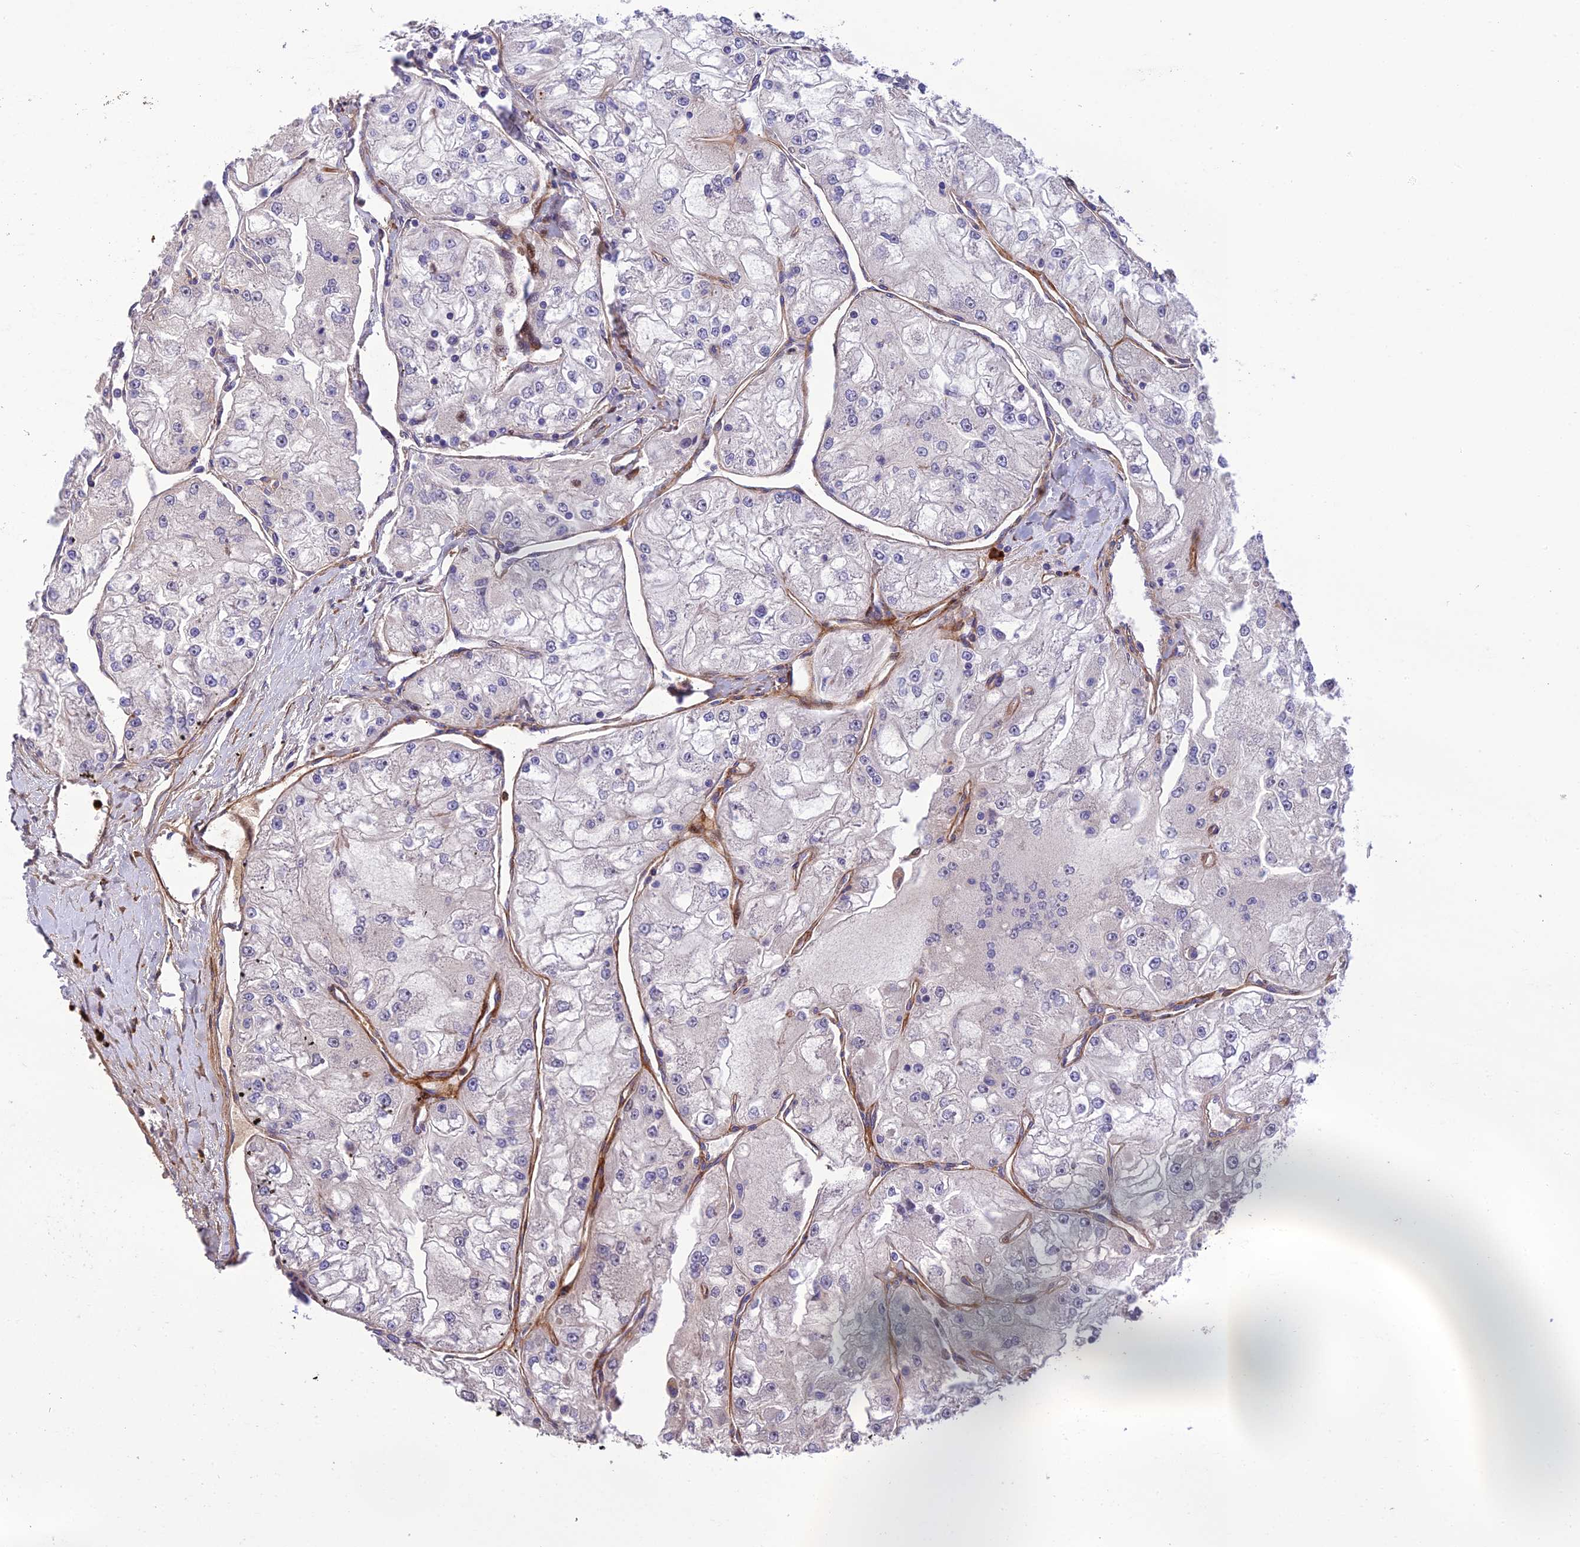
{"staining": {"intensity": "negative", "quantity": "none", "location": "none"}, "tissue": "renal cancer", "cell_type": "Tumor cells", "image_type": "cancer", "snomed": [{"axis": "morphology", "description": "Adenocarcinoma, NOS"}, {"axis": "topography", "description": "Kidney"}], "caption": "Renal cancer was stained to show a protein in brown. There is no significant positivity in tumor cells.", "gene": "CPSF4L", "patient": {"sex": "female", "age": 72}}